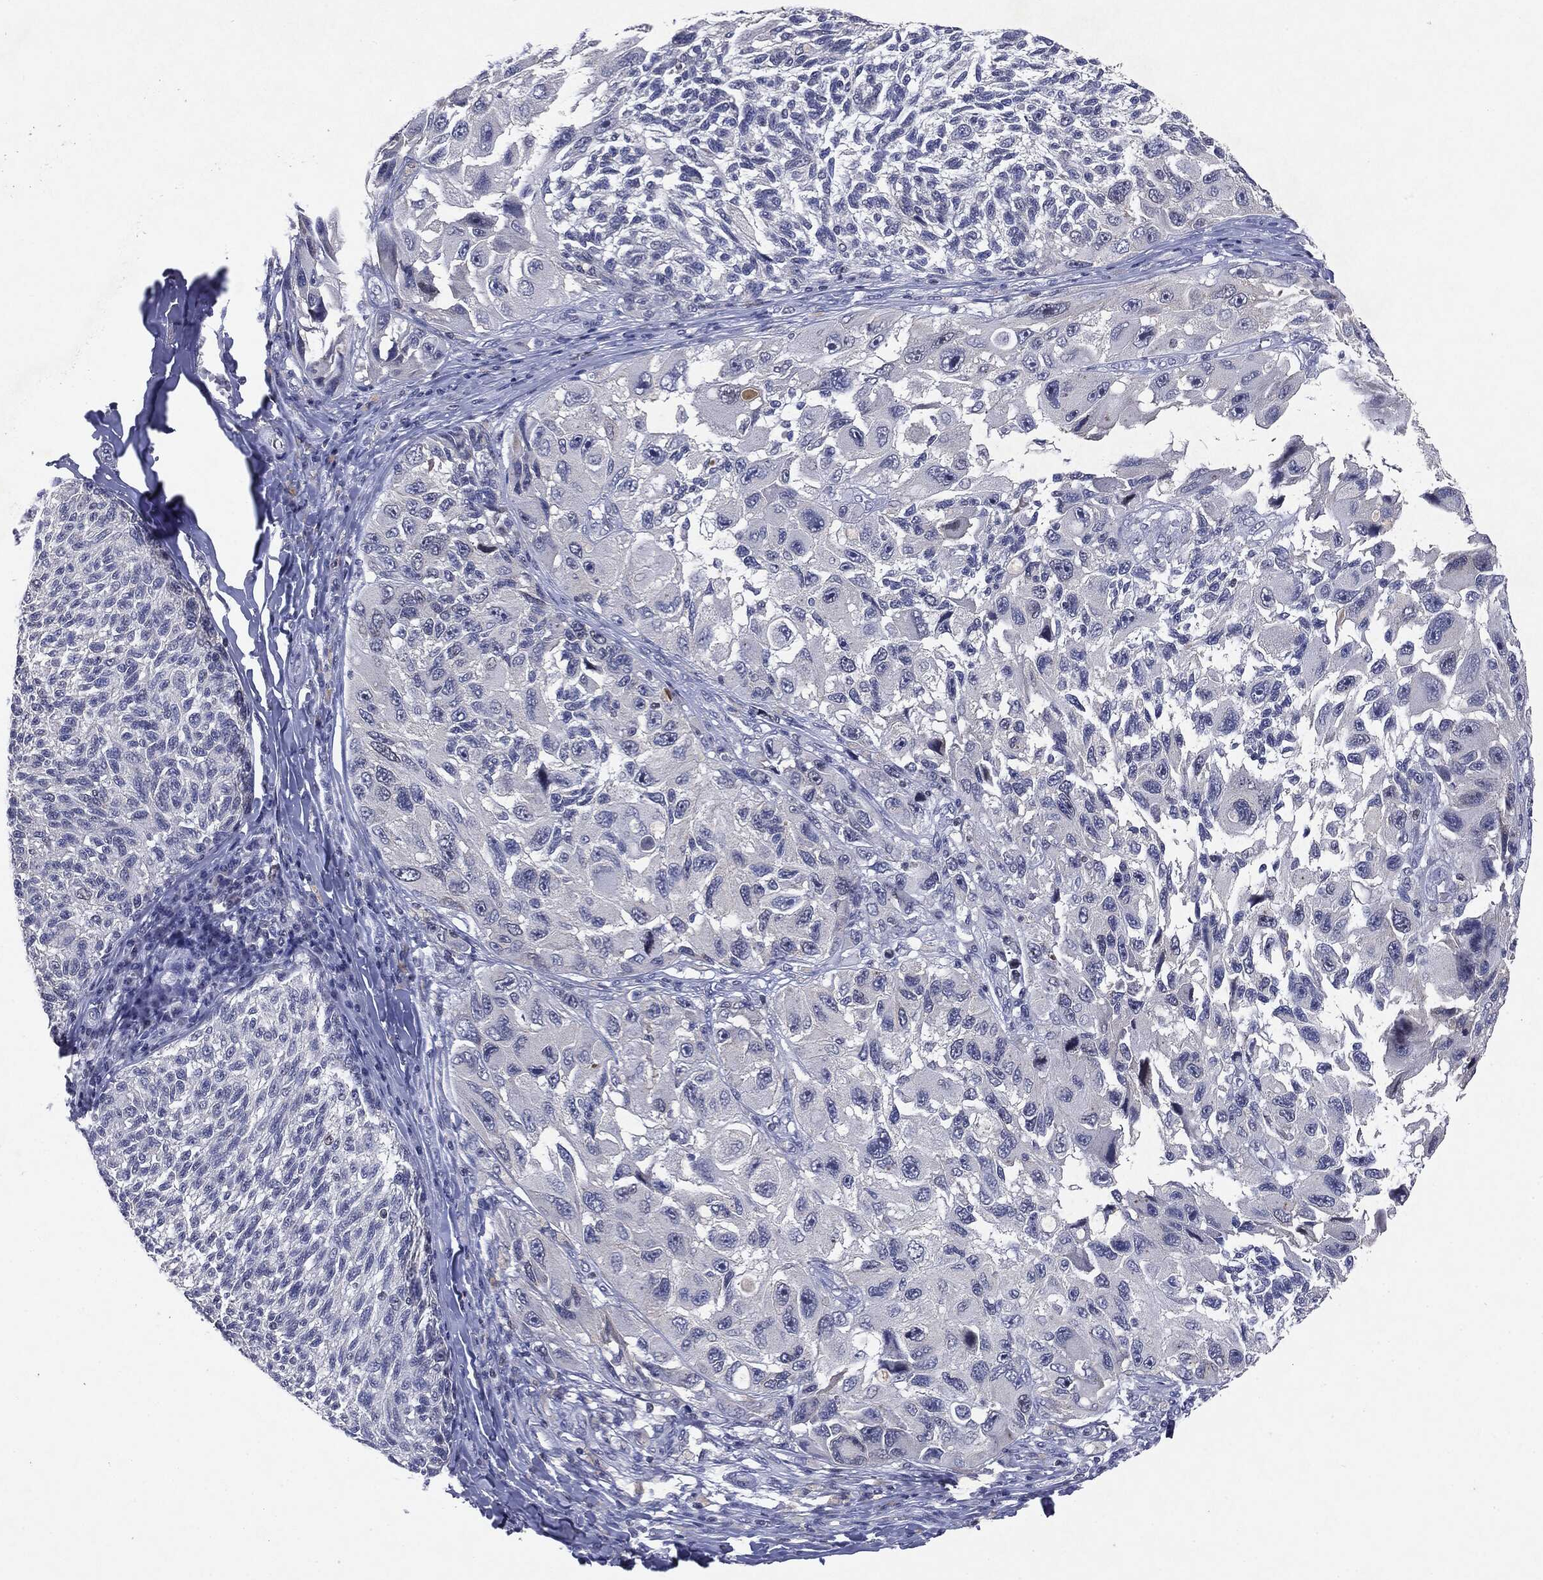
{"staining": {"intensity": "negative", "quantity": "none", "location": "none"}, "tissue": "melanoma", "cell_type": "Tumor cells", "image_type": "cancer", "snomed": [{"axis": "morphology", "description": "Malignant melanoma, NOS"}, {"axis": "topography", "description": "Skin"}], "caption": "The IHC micrograph has no significant staining in tumor cells of melanoma tissue.", "gene": "KIF2C", "patient": {"sex": "female", "age": 73}}